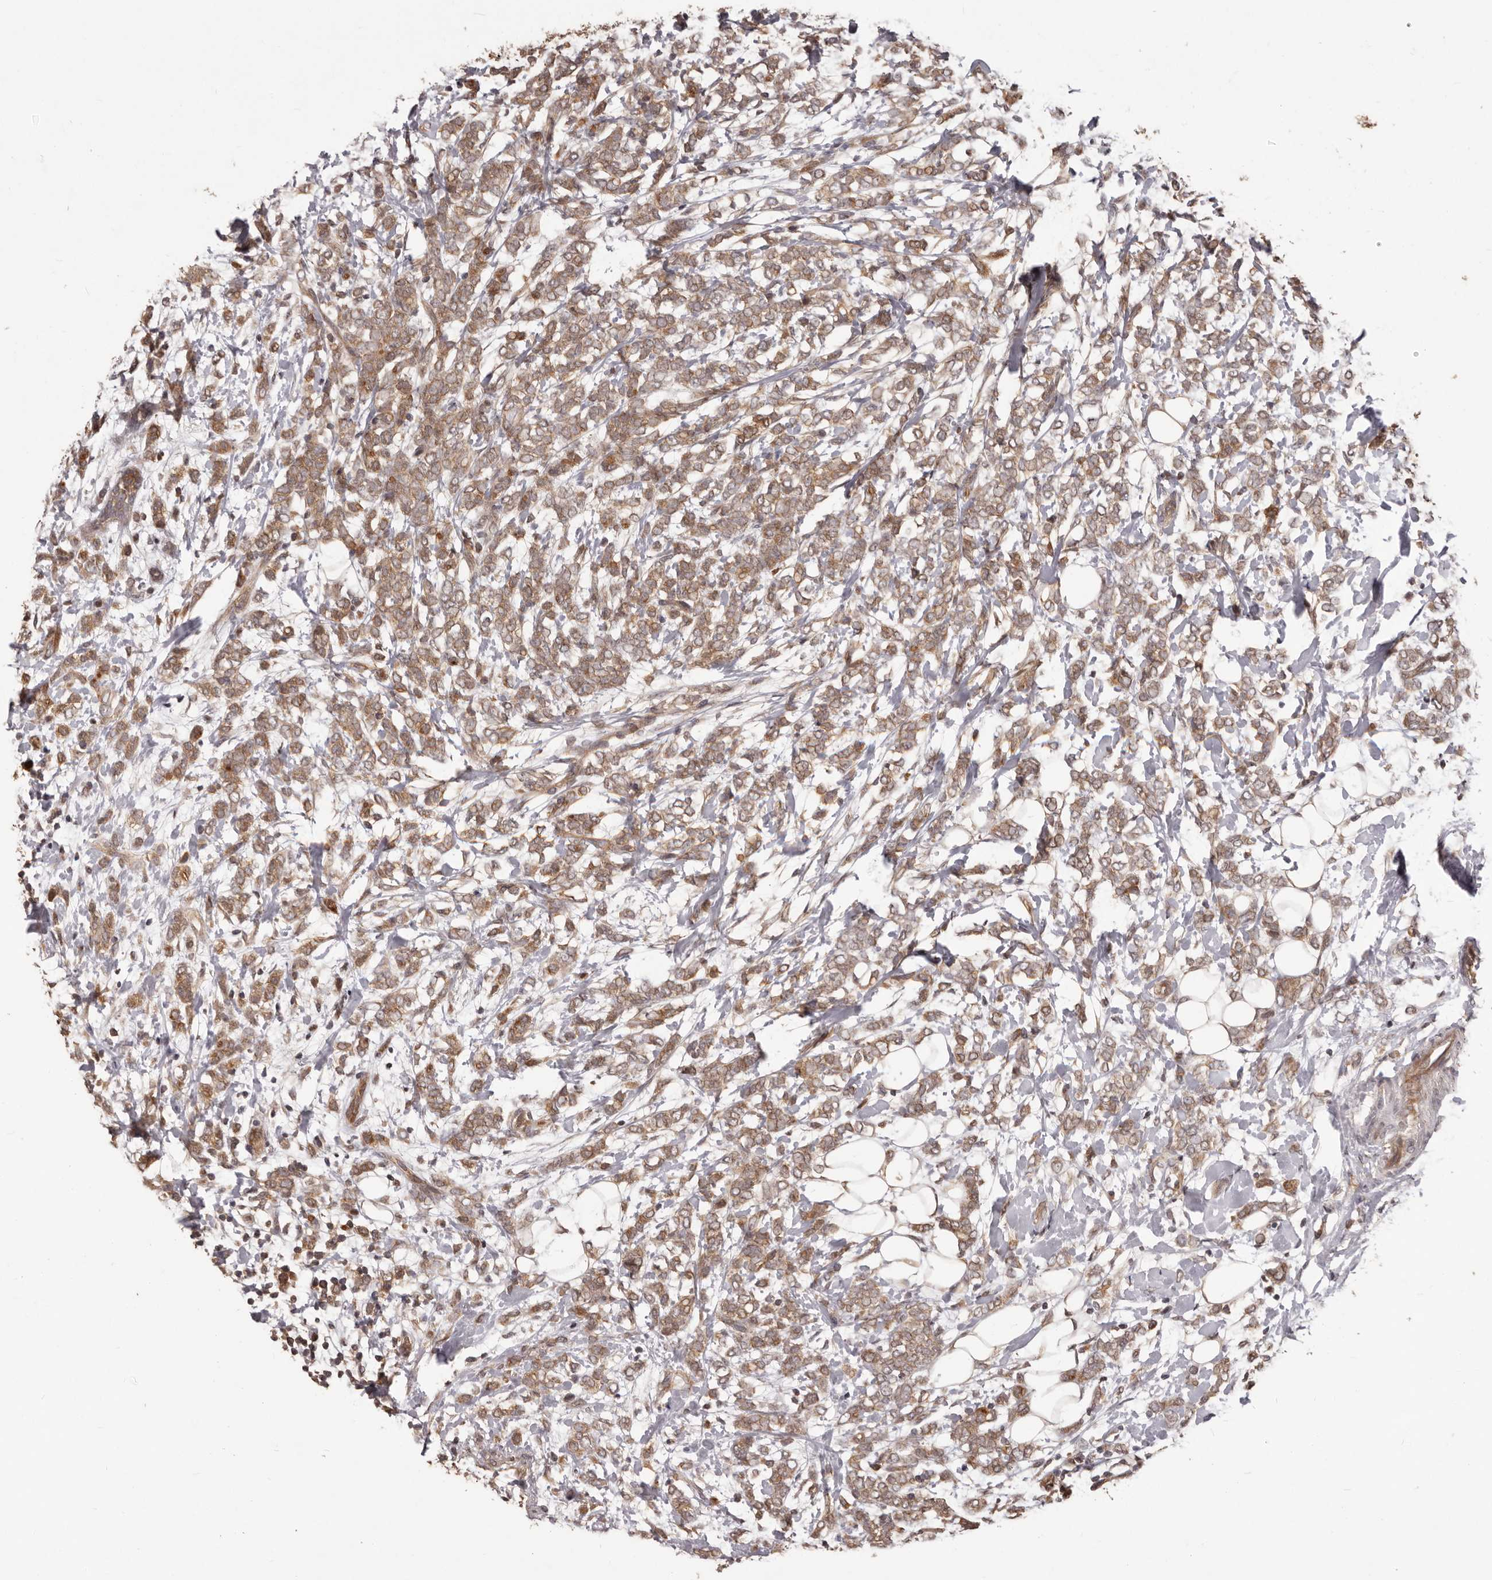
{"staining": {"intensity": "moderate", "quantity": ">75%", "location": "cytoplasmic/membranous"}, "tissue": "breast cancer", "cell_type": "Tumor cells", "image_type": "cancer", "snomed": [{"axis": "morphology", "description": "Normal tissue, NOS"}, {"axis": "morphology", "description": "Lobular carcinoma"}, {"axis": "topography", "description": "Breast"}], "caption": "Immunohistochemical staining of breast lobular carcinoma exhibits medium levels of moderate cytoplasmic/membranous expression in about >75% of tumor cells.", "gene": "MTO1", "patient": {"sex": "female", "age": 47}}